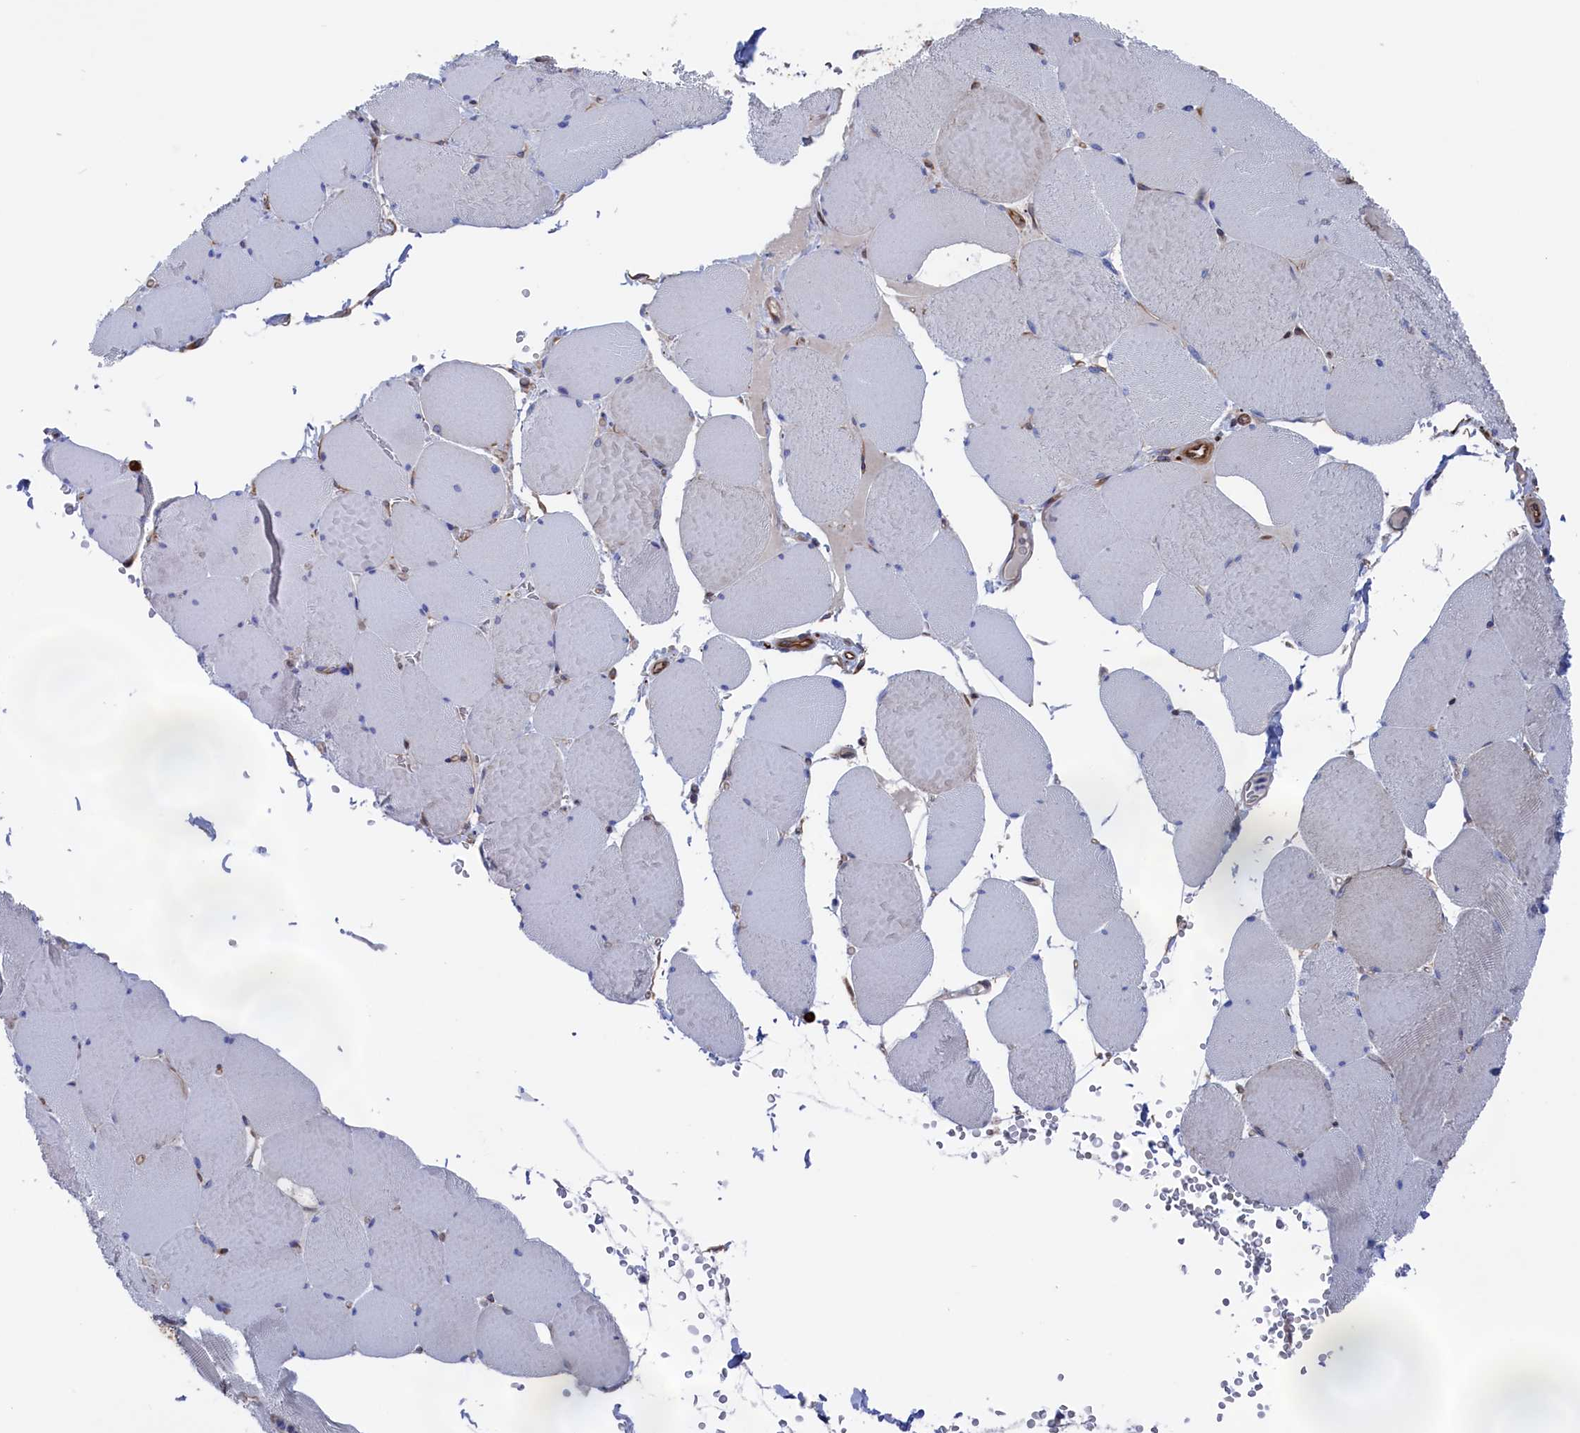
{"staining": {"intensity": "negative", "quantity": "none", "location": "none"}, "tissue": "skeletal muscle", "cell_type": "Myocytes", "image_type": "normal", "snomed": [{"axis": "morphology", "description": "Normal tissue, NOS"}, {"axis": "topography", "description": "Skeletal muscle"}, {"axis": "topography", "description": "Head-Neck"}], "caption": "Immunohistochemical staining of unremarkable human skeletal muscle demonstrates no significant positivity in myocytes. (Immunohistochemistry (ihc), brightfield microscopy, high magnification).", "gene": "NUTF2", "patient": {"sex": "male", "age": 66}}